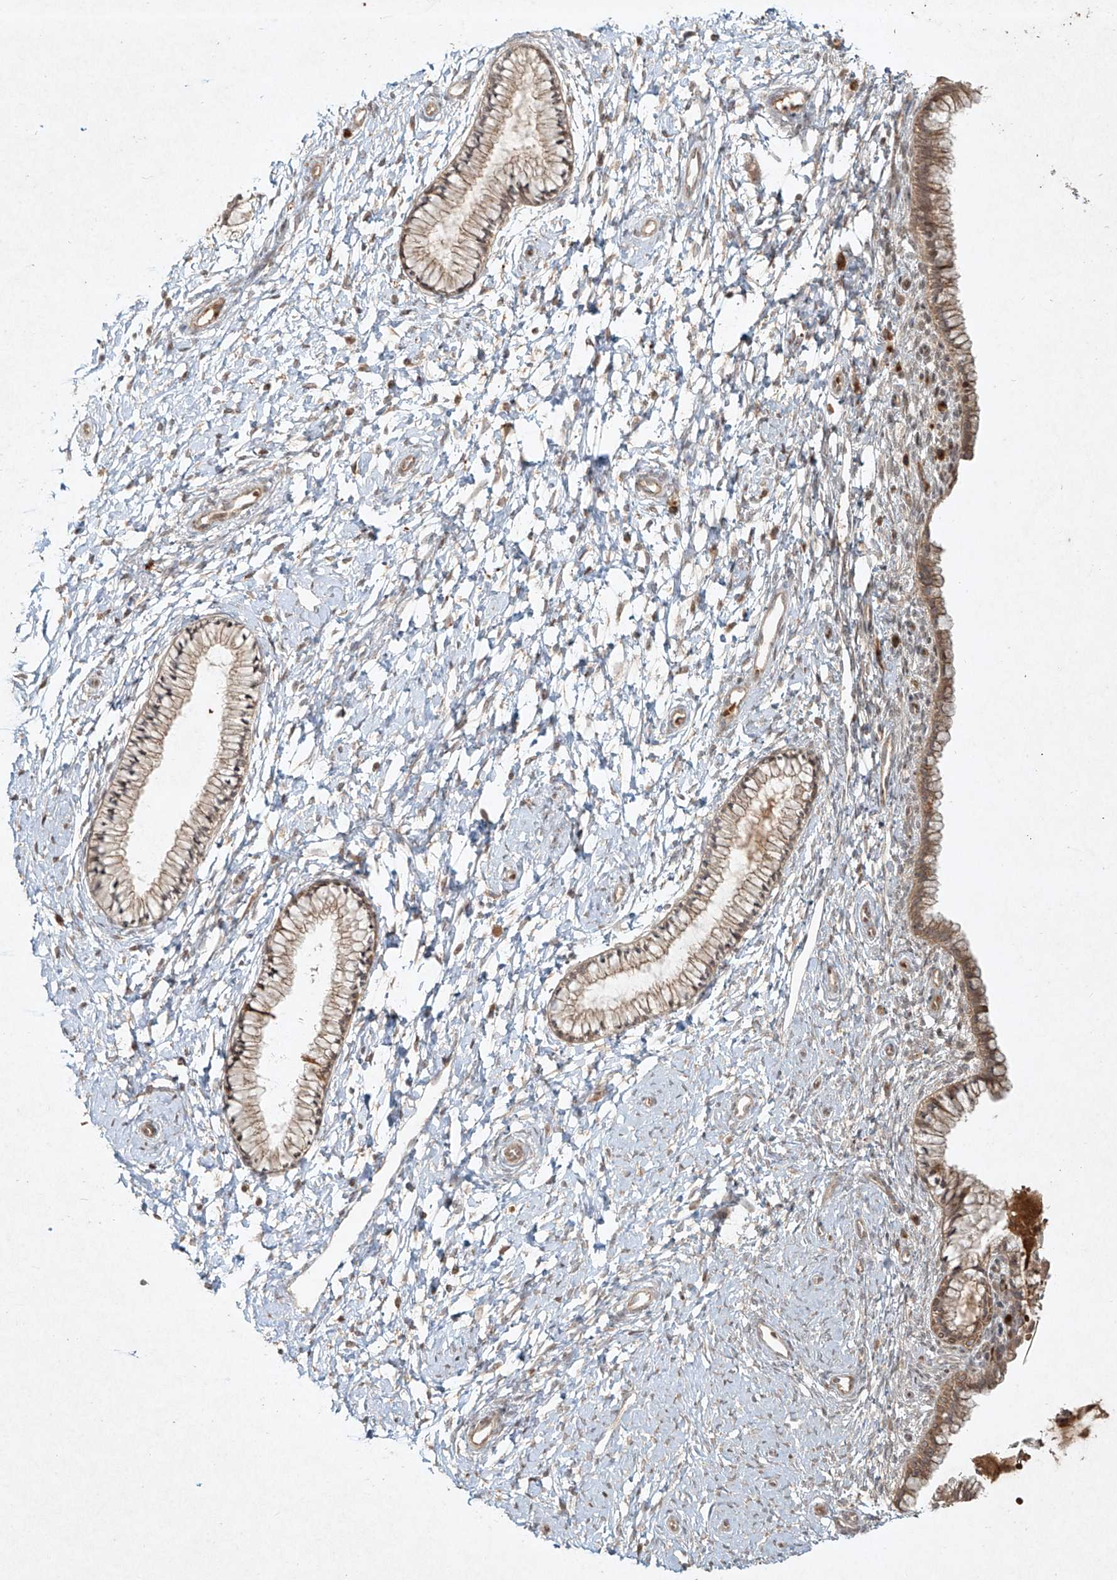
{"staining": {"intensity": "moderate", "quantity": "25%-75%", "location": "cytoplasmic/membranous"}, "tissue": "cervix", "cell_type": "Glandular cells", "image_type": "normal", "snomed": [{"axis": "morphology", "description": "Normal tissue, NOS"}, {"axis": "topography", "description": "Cervix"}], "caption": "Cervix was stained to show a protein in brown. There is medium levels of moderate cytoplasmic/membranous staining in about 25%-75% of glandular cells. (DAB (3,3'-diaminobenzidine) IHC, brown staining for protein, blue staining for nuclei).", "gene": "CYYR1", "patient": {"sex": "female", "age": 33}}